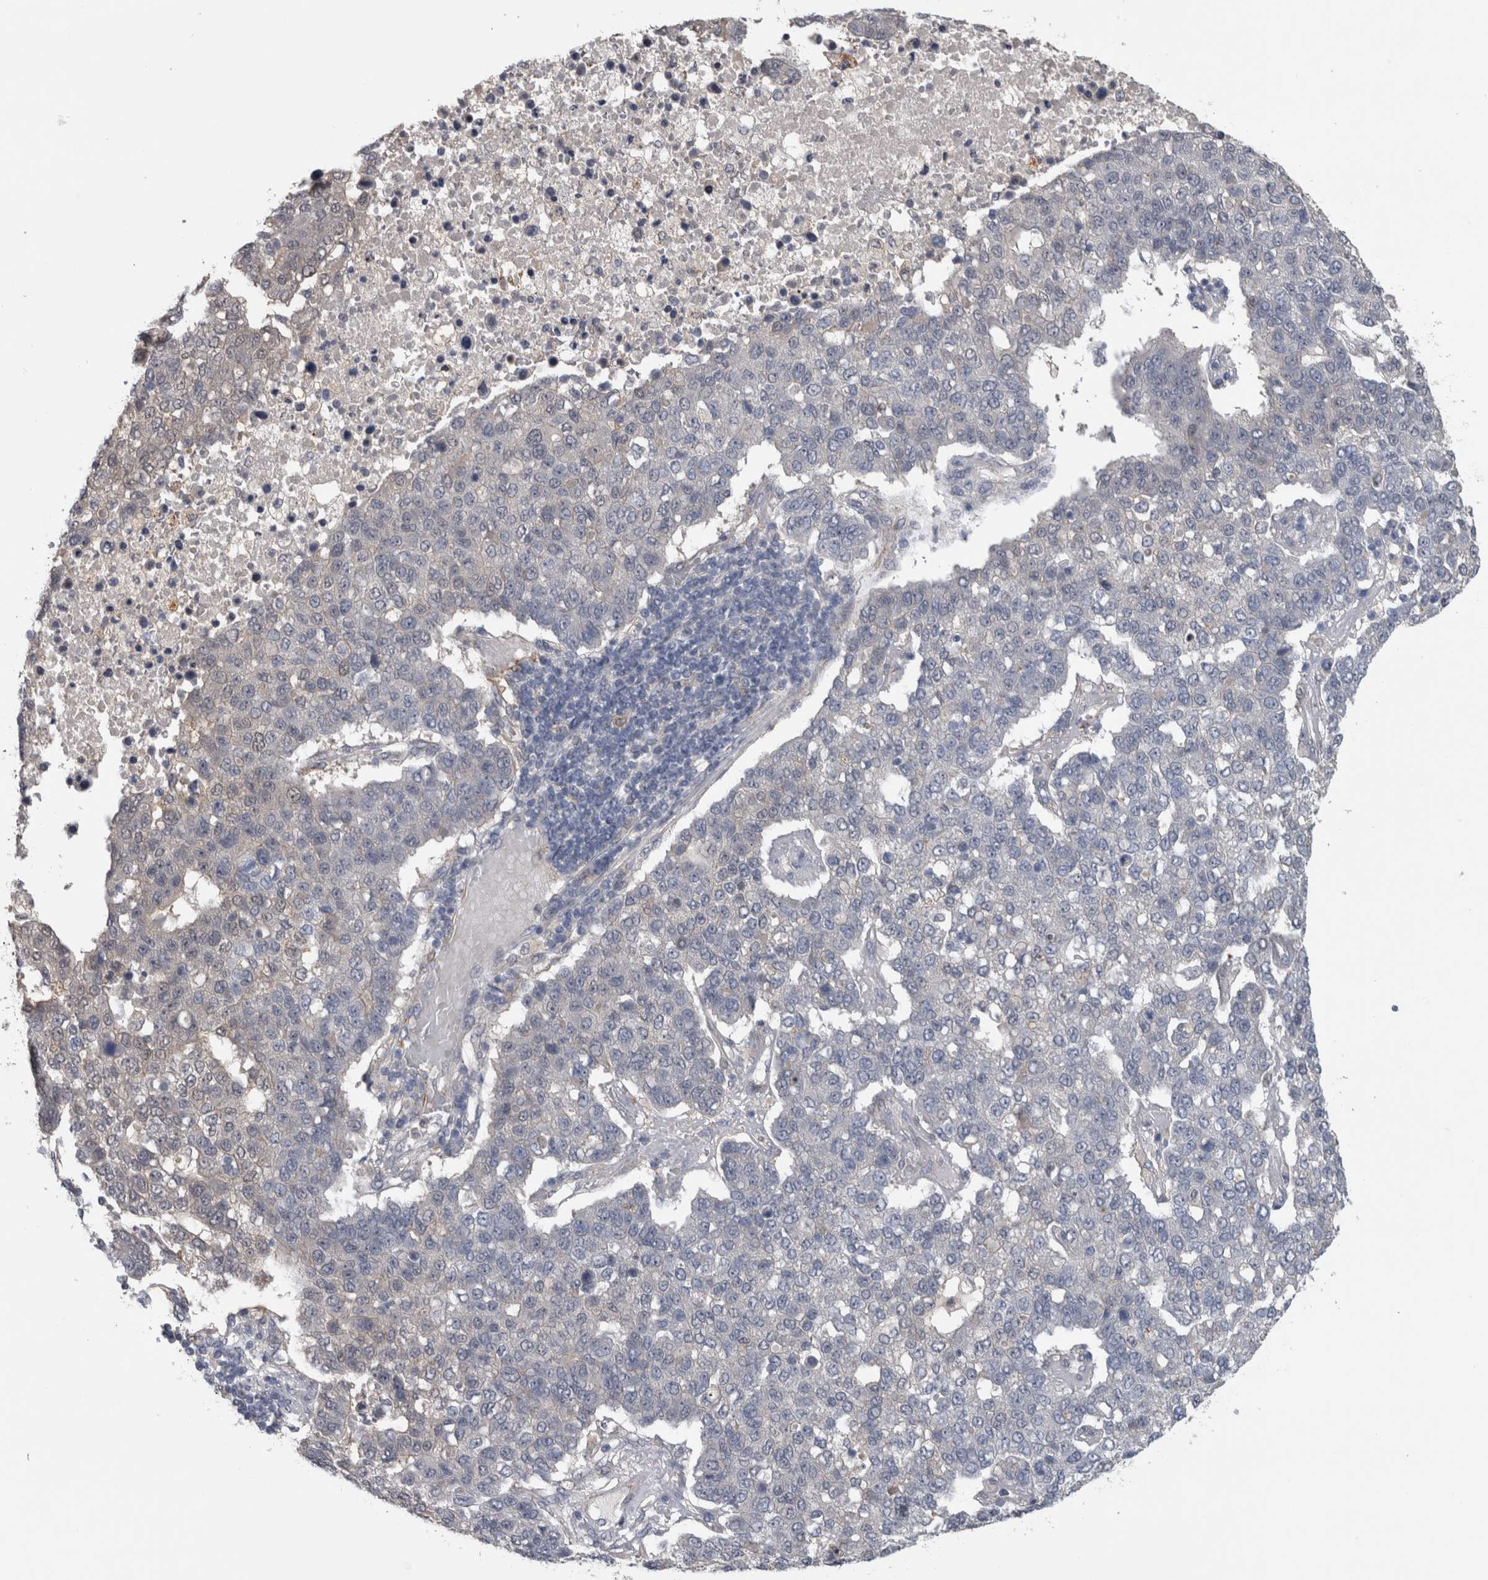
{"staining": {"intensity": "negative", "quantity": "none", "location": "none"}, "tissue": "pancreatic cancer", "cell_type": "Tumor cells", "image_type": "cancer", "snomed": [{"axis": "morphology", "description": "Adenocarcinoma, NOS"}, {"axis": "topography", "description": "Pancreas"}], "caption": "Photomicrograph shows no significant protein staining in tumor cells of adenocarcinoma (pancreatic).", "gene": "NAPRT", "patient": {"sex": "female", "age": 61}}